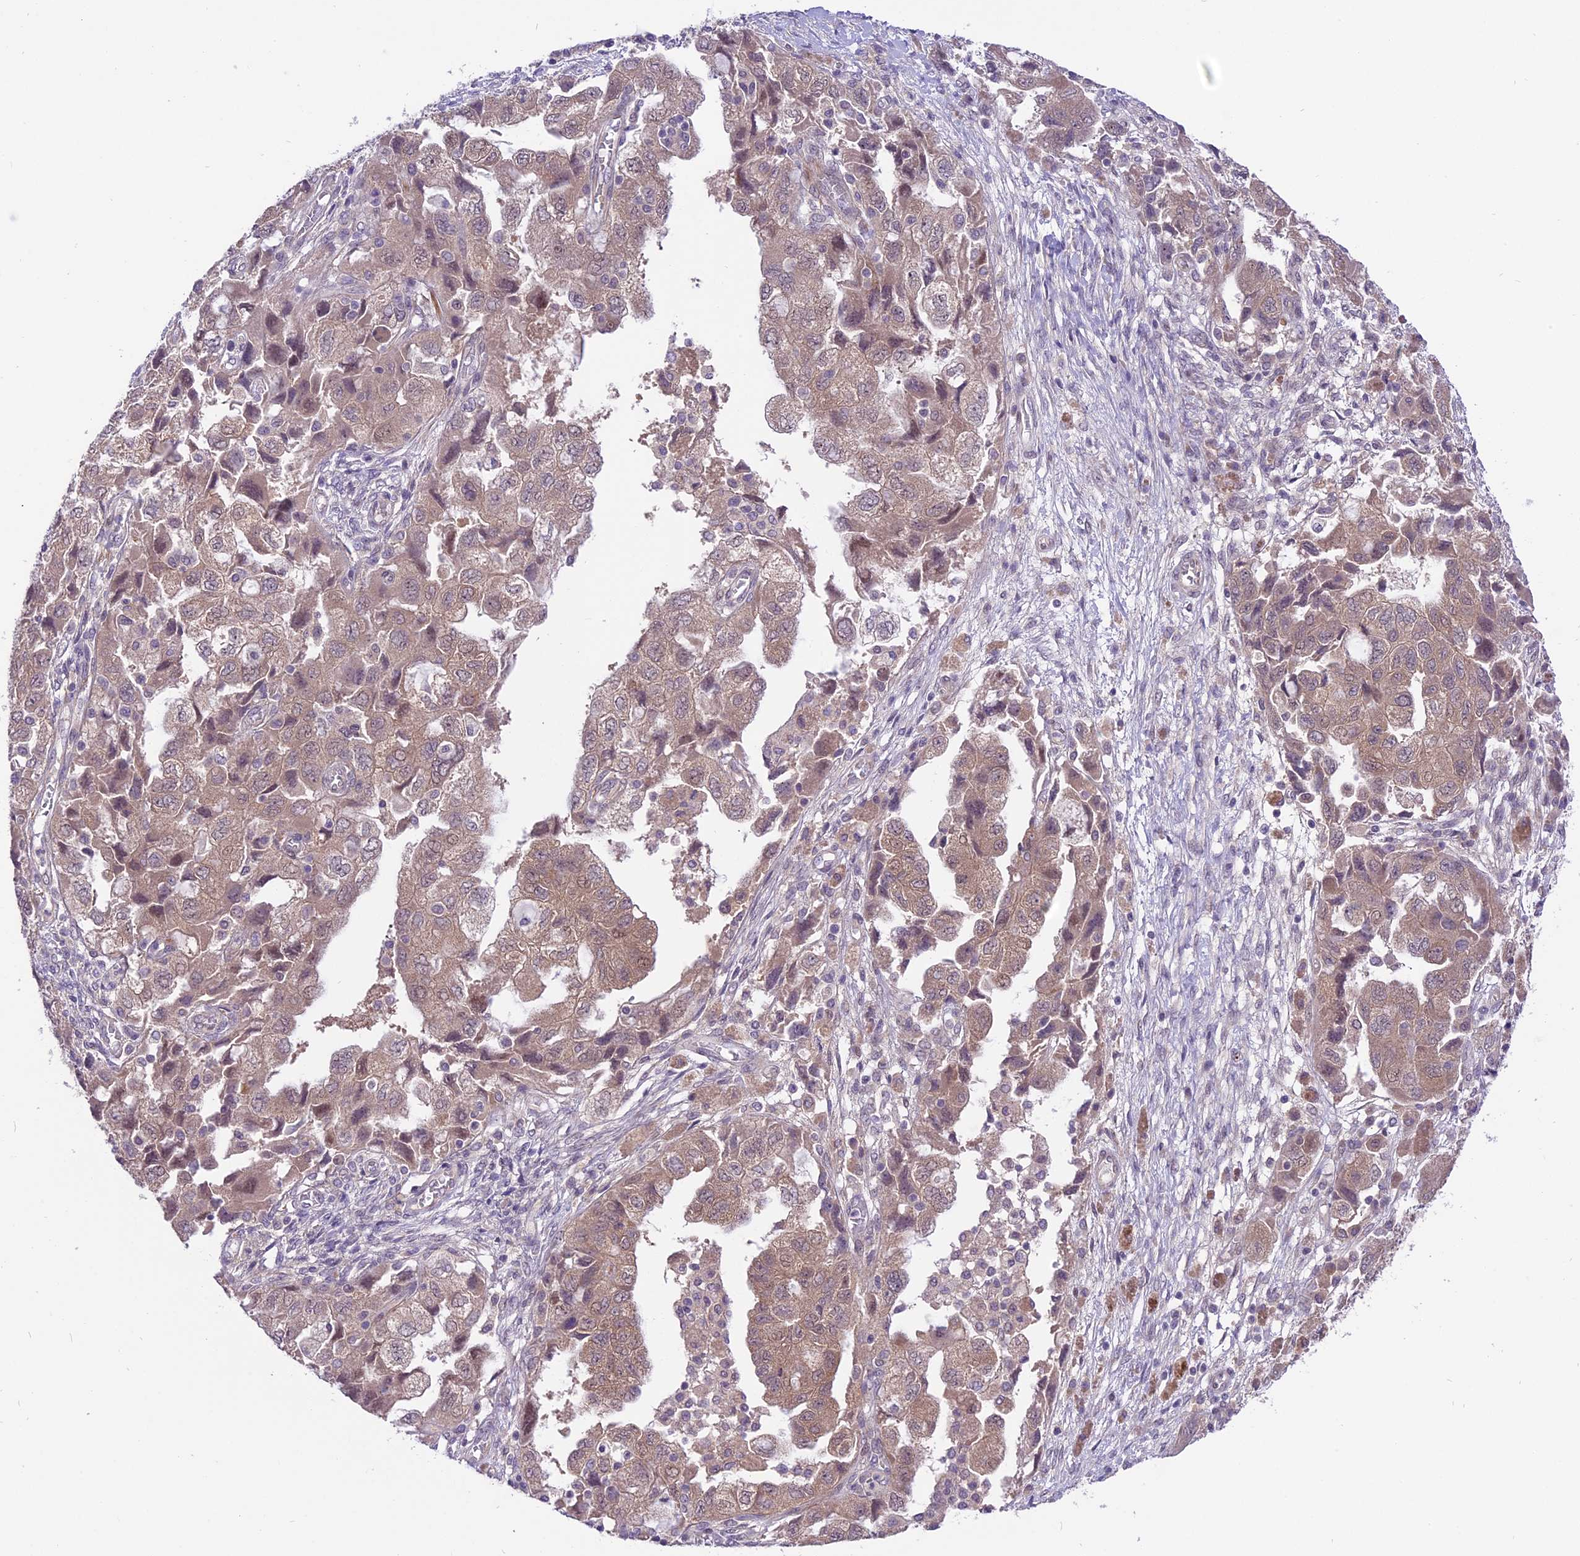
{"staining": {"intensity": "weak", "quantity": ">75%", "location": "cytoplasmic/membranous"}, "tissue": "ovarian cancer", "cell_type": "Tumor cells", "image_type": "cancer", "snomed": [{"axis": "morphology", "description": "Carcinoma, NOS"}, {"axis": "morphology", "description": "Cystadenocarcinoma, serous, NOS"}, {"axis": "topography", "description": "Ovary"}], "caption": "A high-resolution image shows IHC staining of ovarian cancer (serous cystadenocarcinoma), which exhibits weak cytoplasmic/membranous positivity in approximately >75% of tumor cells. The protein is stained brown, and the nuclei are stained in blue (DAB (3,3'-diaminobenzidine) IHC with brightfield microscopy, high magnification).", "gene": "SPRED1", "patient": {"sex": "female", "age": 69}}